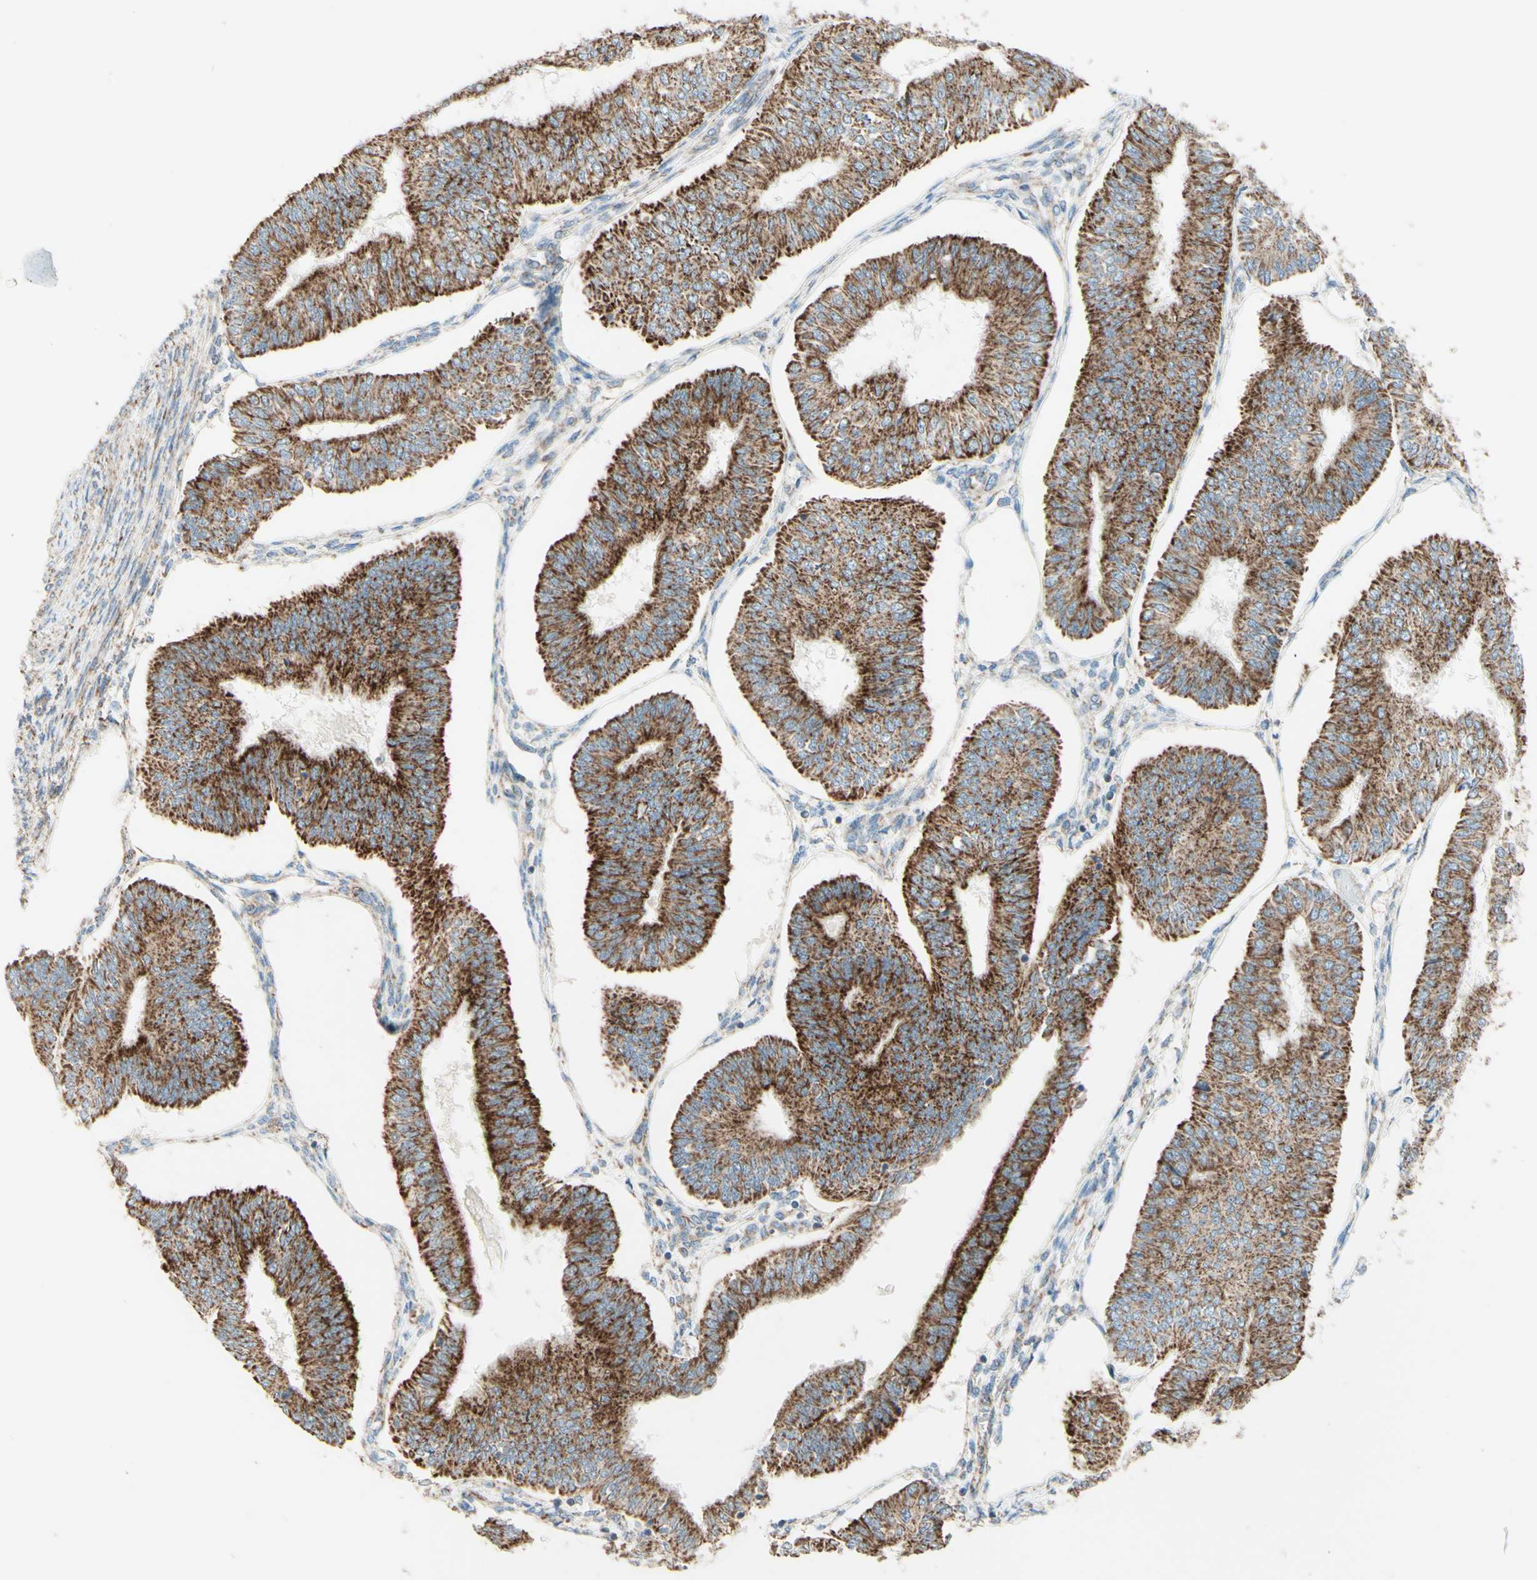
{"staining": {"intensity": "strong", "quantity": ">75%", "location": "cytoplasmic/membranous"}, "tissue": "endometrial cancer", "cell_type": "Tumor cells", "image_type": "cancer", "snomed": [{"axis": "morphology", "description": "Adenocarcinoma, NOS"}, {"axis": "topography", "description": "Endometrium"}], "caption": "Protein expression analysis of human endometrial cancer reveals strong cytoplasmic/membranous expression in approximately >75% of tumor cells.", "gene": "ARMC10", "patient": {"sex": "female", "age": 58}}